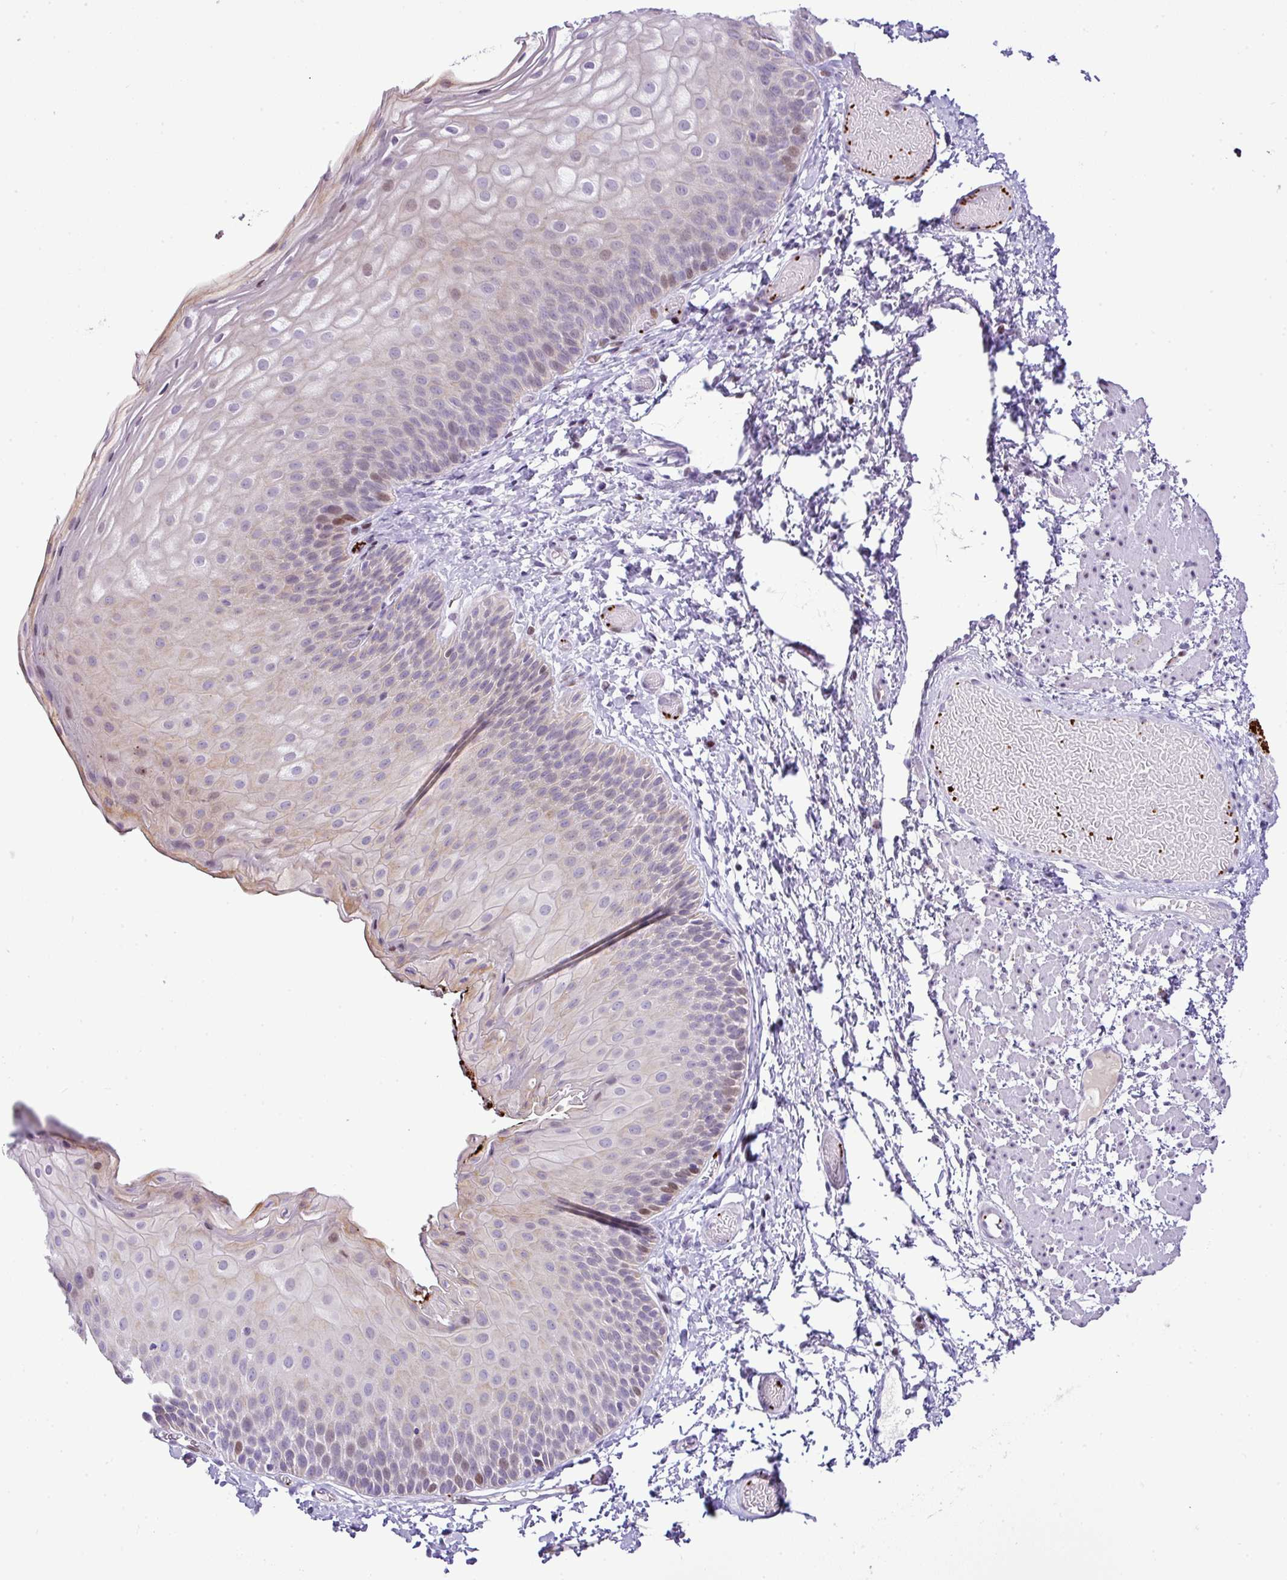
{"staining": {"intensity": "moderate", "quantity": "<25%", "location": "cytoplasmic/membranous,nuclear"}, "tissue": "skin", "cell_type": "Epidermal cells", "image_type": "normal", "snomed": [{"axis": "morphology", "description": "Normal tissue, NOS"}, {"axis": "topography", "description": "Anal"}], "caption": "A brown stain labels moderate cytoplasmic/membranous,nuclear positivity of a protein in epidermal cells of unremarkable skin. The staining is performed using DAB brown chromogen to label protein expression. The nuclei are counter-stained blue using hematoxylin.", "gene": "CMTM5", "patient": {"sex": "female", "age": 40}}